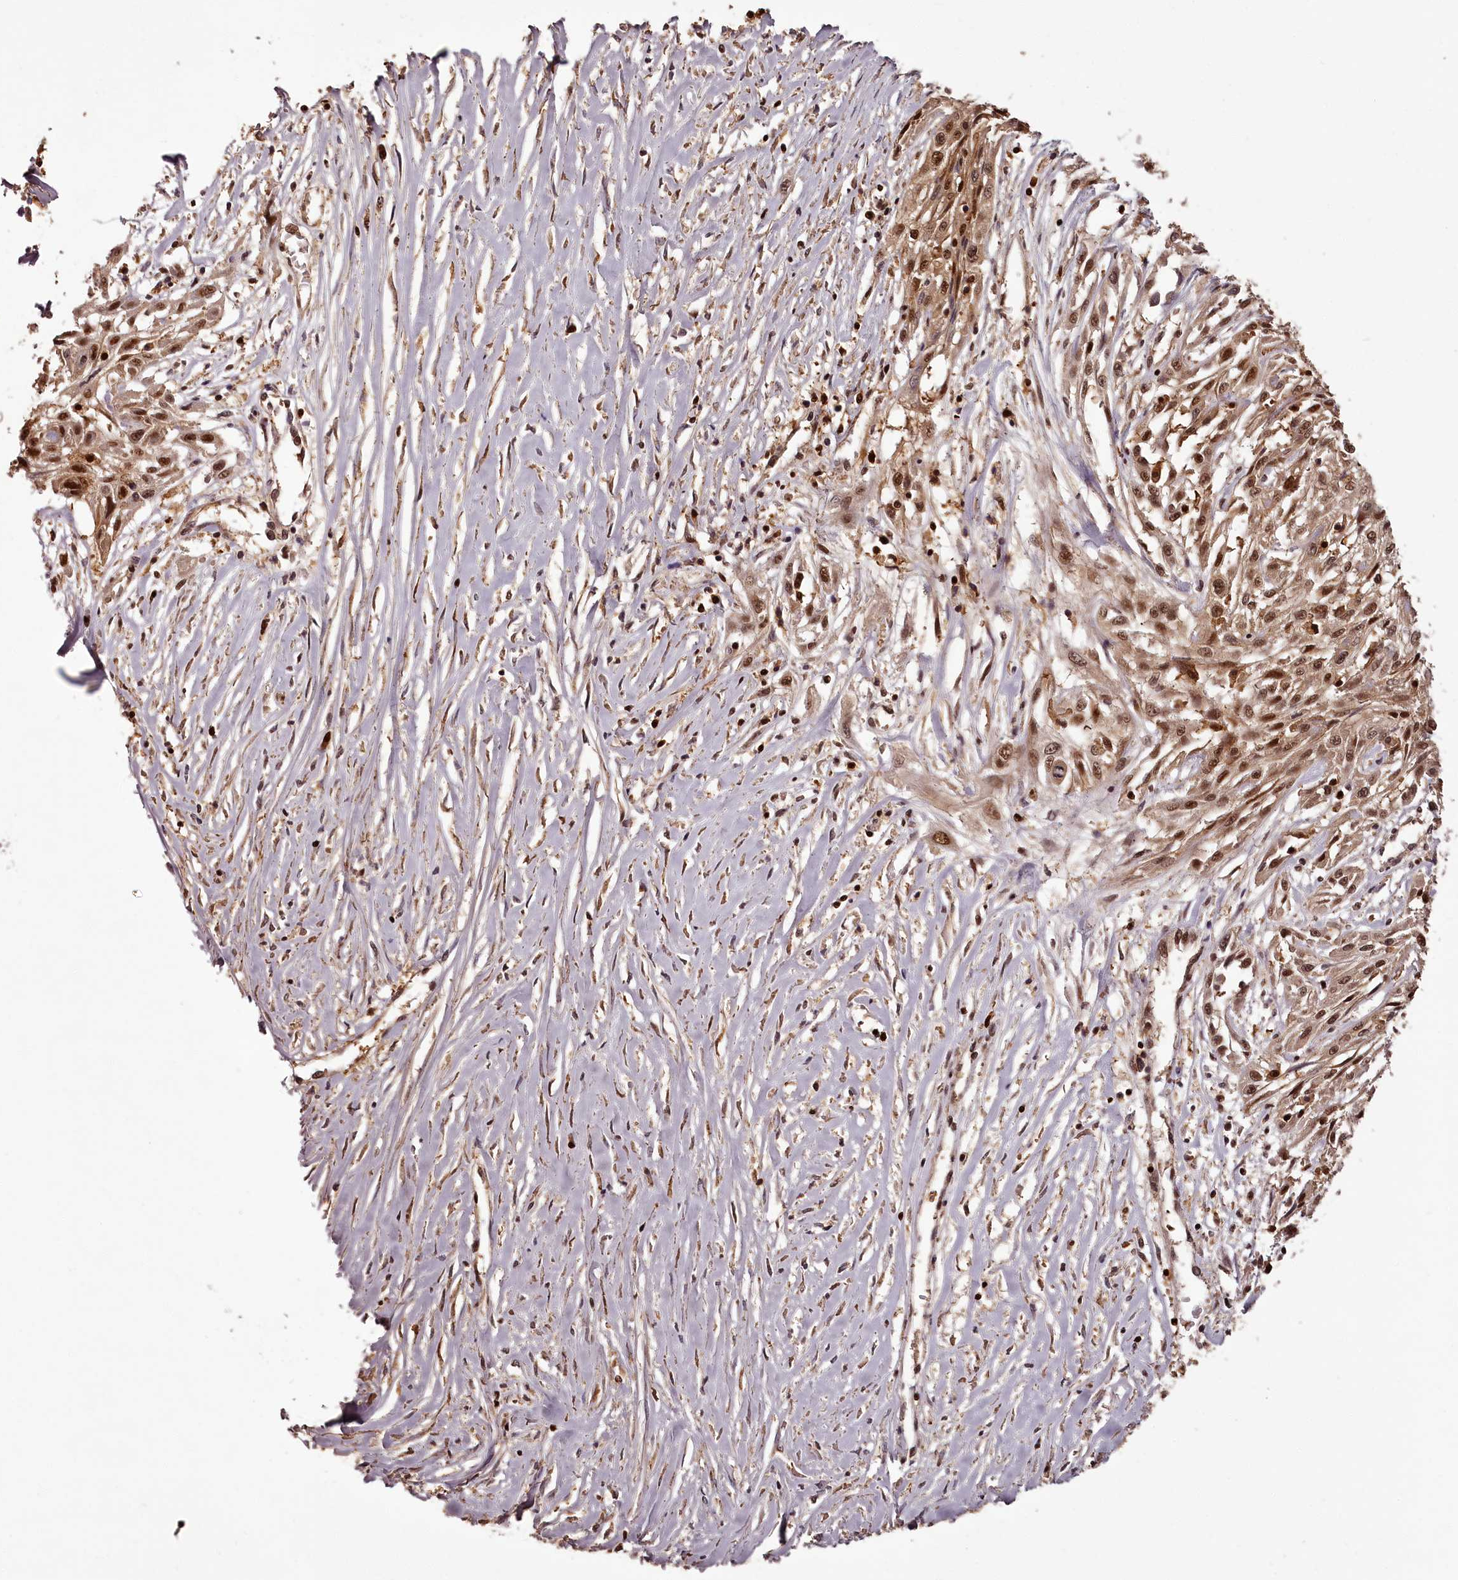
{"staining": {"intensity": "moderate", "quantity": ">75%", "location": "cytoplasmic/membranous,nuclear"}, "tissue": "skin cancer", "cell_type": "Tumor cells", "image_type": "cancer", "snomed": [{"axis": "morphology", "description": "Squamous cell carcinoma, NOS"}, {"axis": "morphology", "description": "Squamous cell carcinoma, metastatic, NOS"}, {"axis": "topography", "description": "Skin"}, {"axis": "topography", "description": "Lymph node"}], "caption": "Protein staining reveals moderate cytoplasmic/membranous and nuclear expression in about >75% of tumor cells in skin cancer (metastatic squamous cell carcinoma). The staining is performed using DAB (3,3'-diaminobenzidine) brown chromogen to label protein expression. The nuclei are counter-stained blue using hematoxylin.", "gene": "NPRL2", "patient": {"sex": "male", "age": 75}}